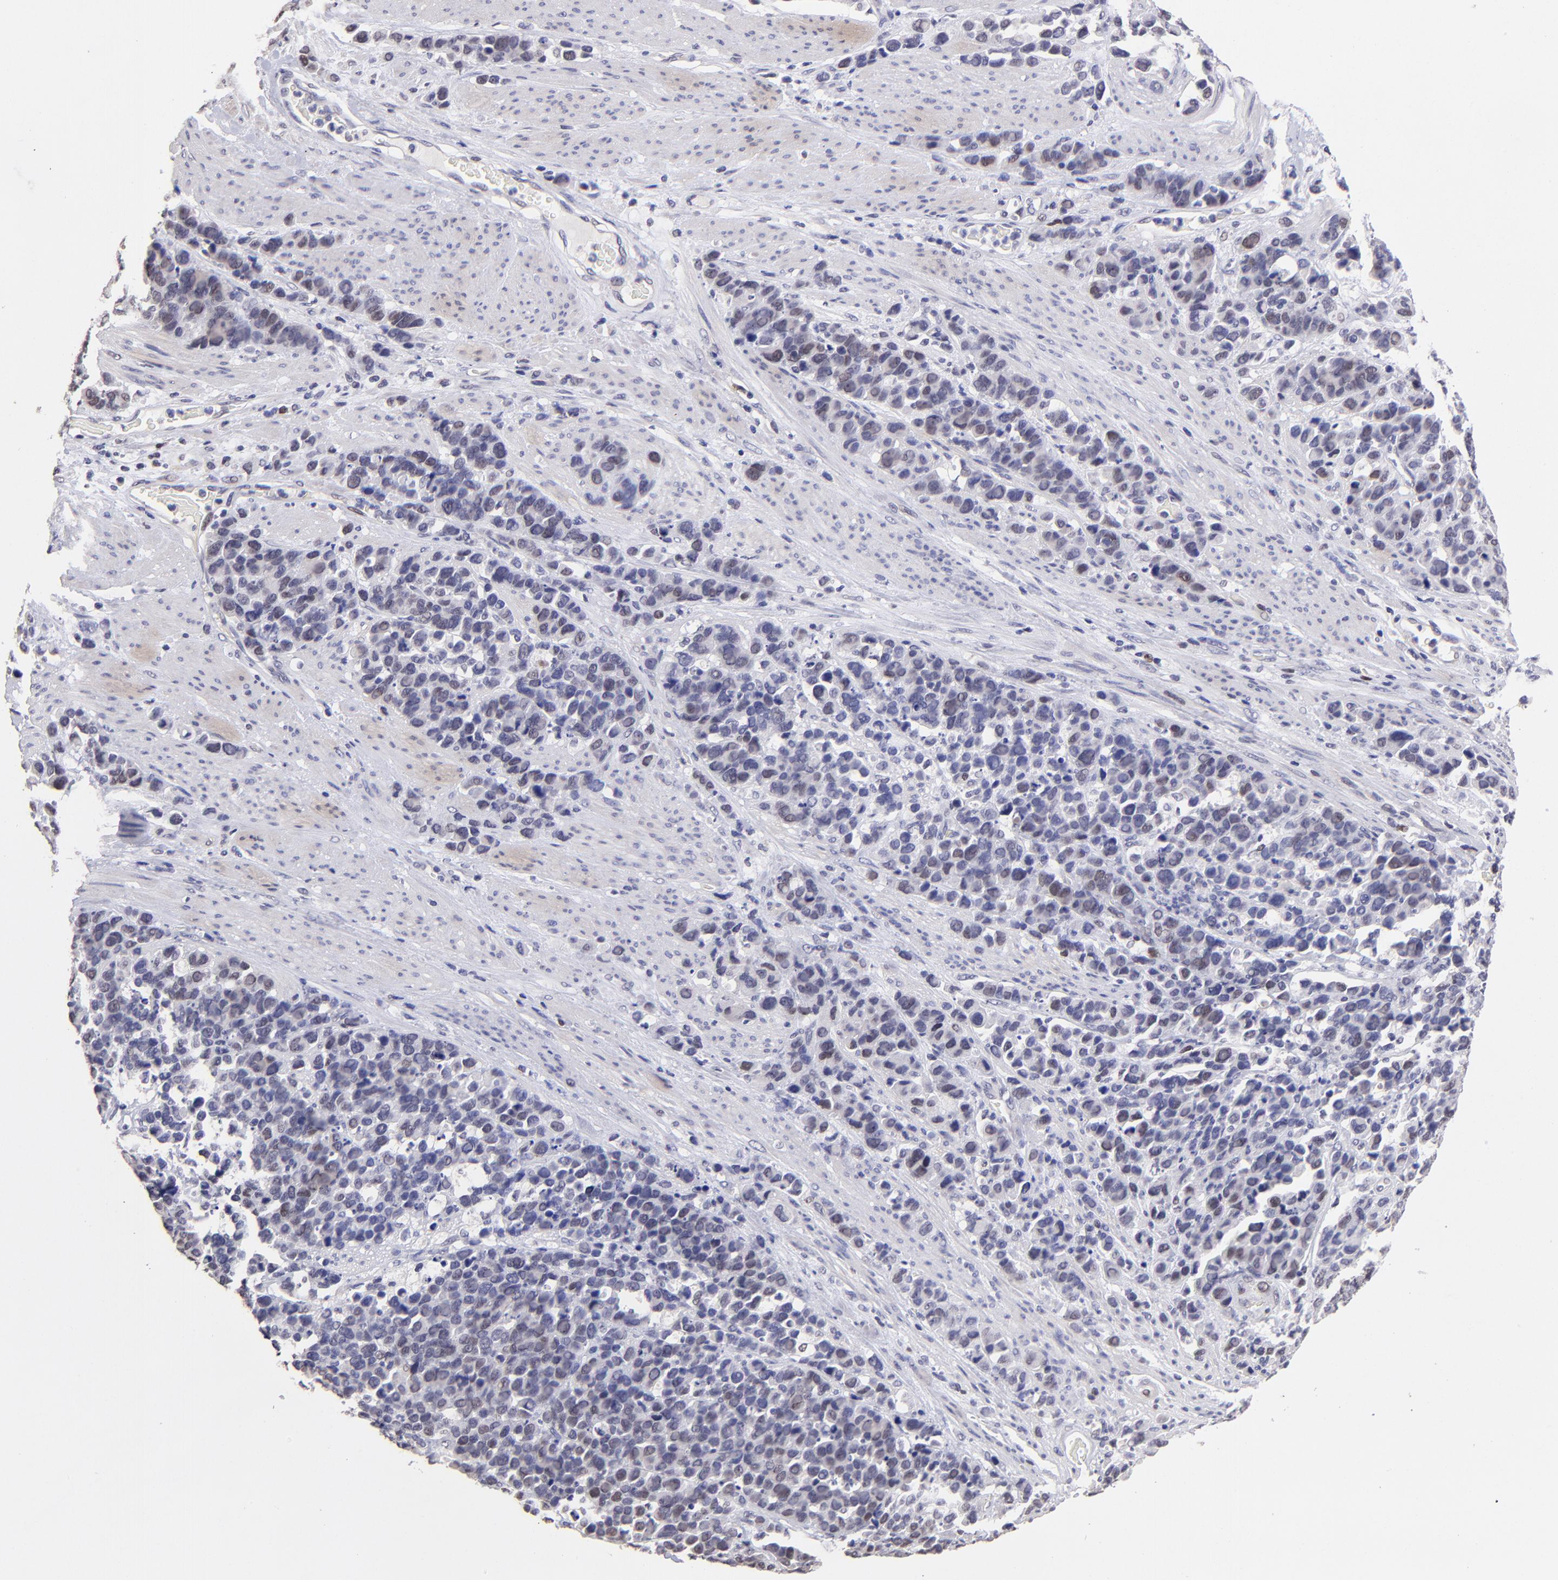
{"staining": {"intensity": "weak", "quantity": "<25%", "location": "nuclear"}, "tissue": "stomach cancer", "cell_type": "Tumor cells", "image_type": "cancer", "snomed": [{"axis": "morphology", "description": "Adenocarcinoma, NOS"}, {"axis": "topography", "description": "Stomach, upper"}], "caption": "Stomach cancer was stained to show a protein in brown. There is no significant positivity in tumor cells. (IHC, brightfield microscopy, high magnification).", "gene": "DNMT1", "patient": {"sex": "male", "age": 71}}